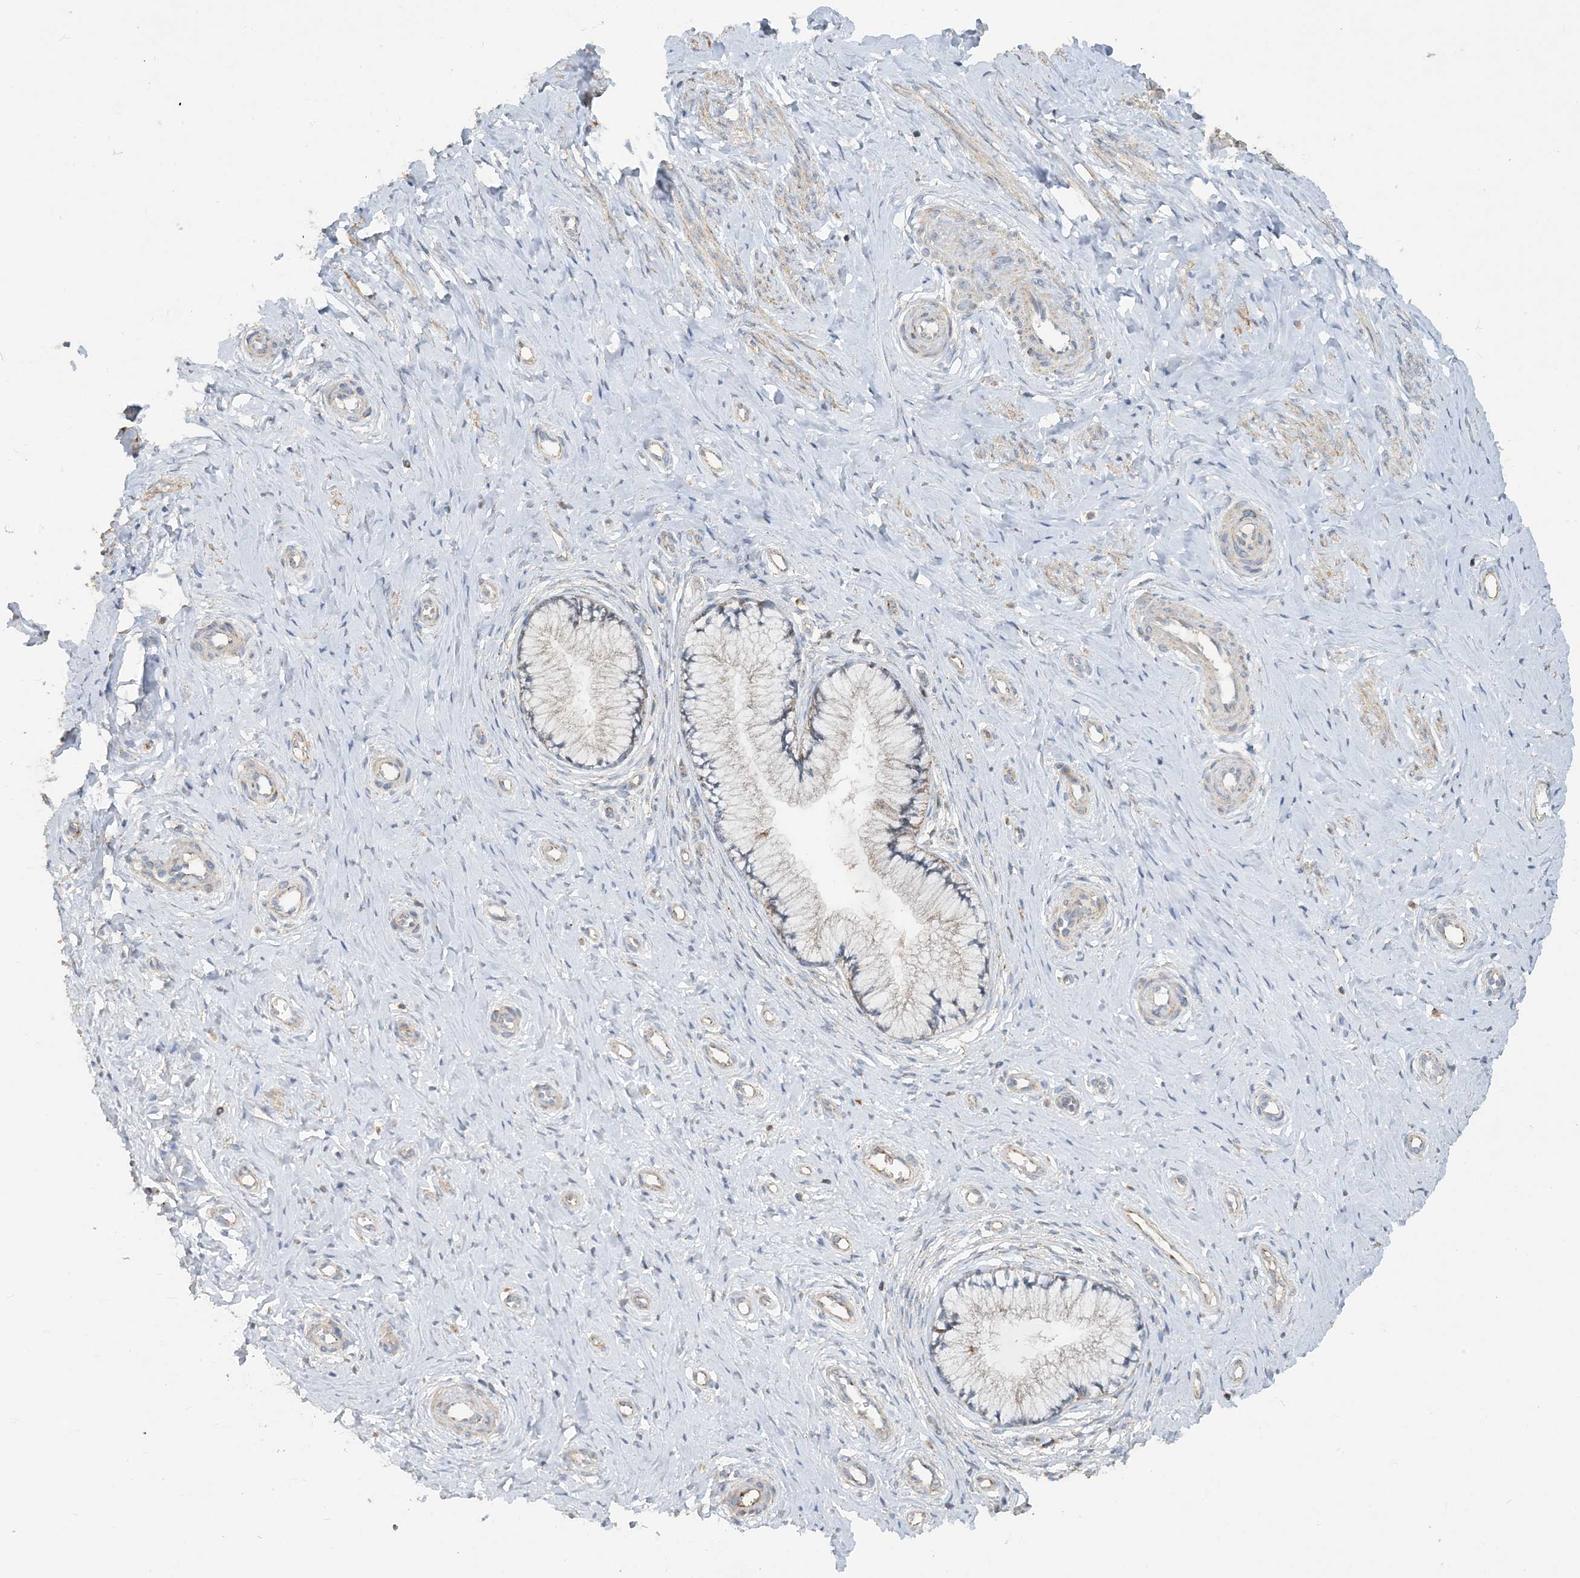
{"staining": {"intensity": "negative", "quantity": "none", "location": "none"}, "tissue": "cervix", "cell_type": "Glandular cells", "image_type": "normal", "snomed": [{"axis": "morphology", "description": "Normal tissue, NOS"}, {"axis": "topography", "description": "Cervix"}], "caption": "Glandular cells are negative for brown protein staining in benign cervix. (DAB immunohistochemistry (IHC) with hematoxylin counter stain).", "gene": "ECHDC1", "patient": {"sex": "female", "age": 36}}